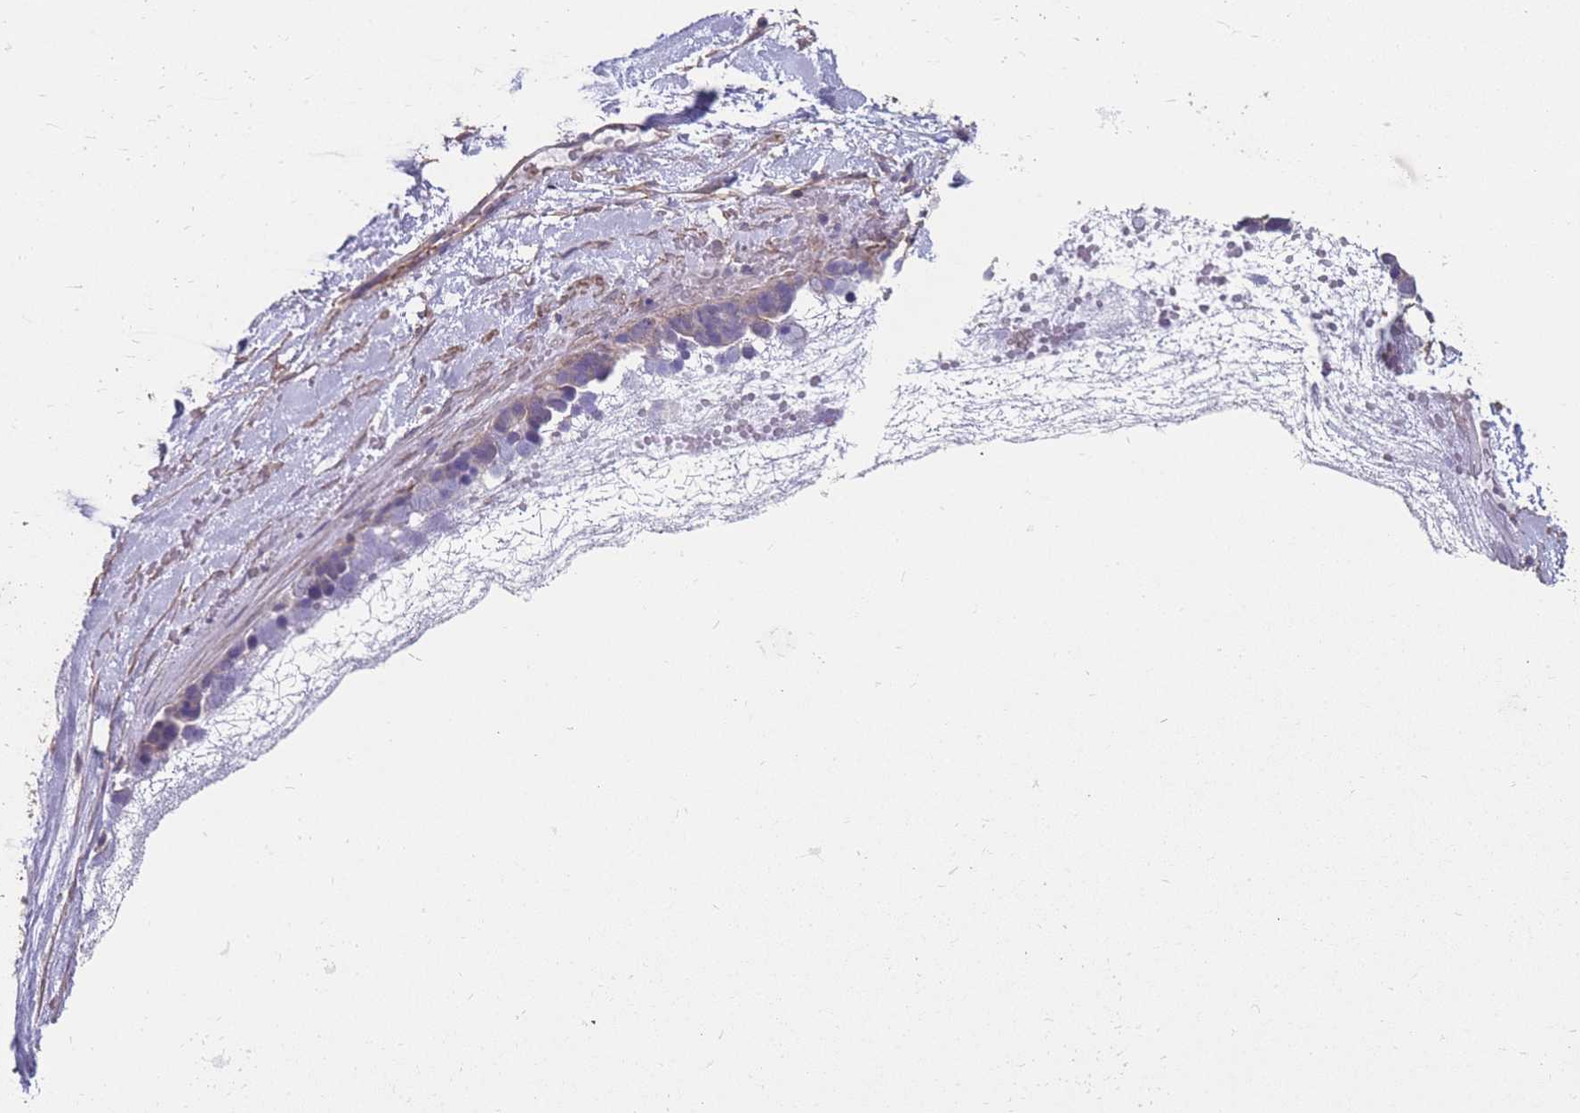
{"staining": {"intensity": "negative", "quantity": "none", "location": "none"}, "tissue": "ovarian cancer", "cell_type": "Tumor cells", "image_type": "cancer", "snomed": [{"axis": "morphology", "description": "Cystadenocarcinoma, serous, NOS"}, {"axis": "topography", "description": "Ovary"}], "caption": "Immunohistochemical staining of ovarian cancer shows no significant expression in tumor cells.", "gene": "NUDT21", "patient": {"sex": "female", "age": 54}}